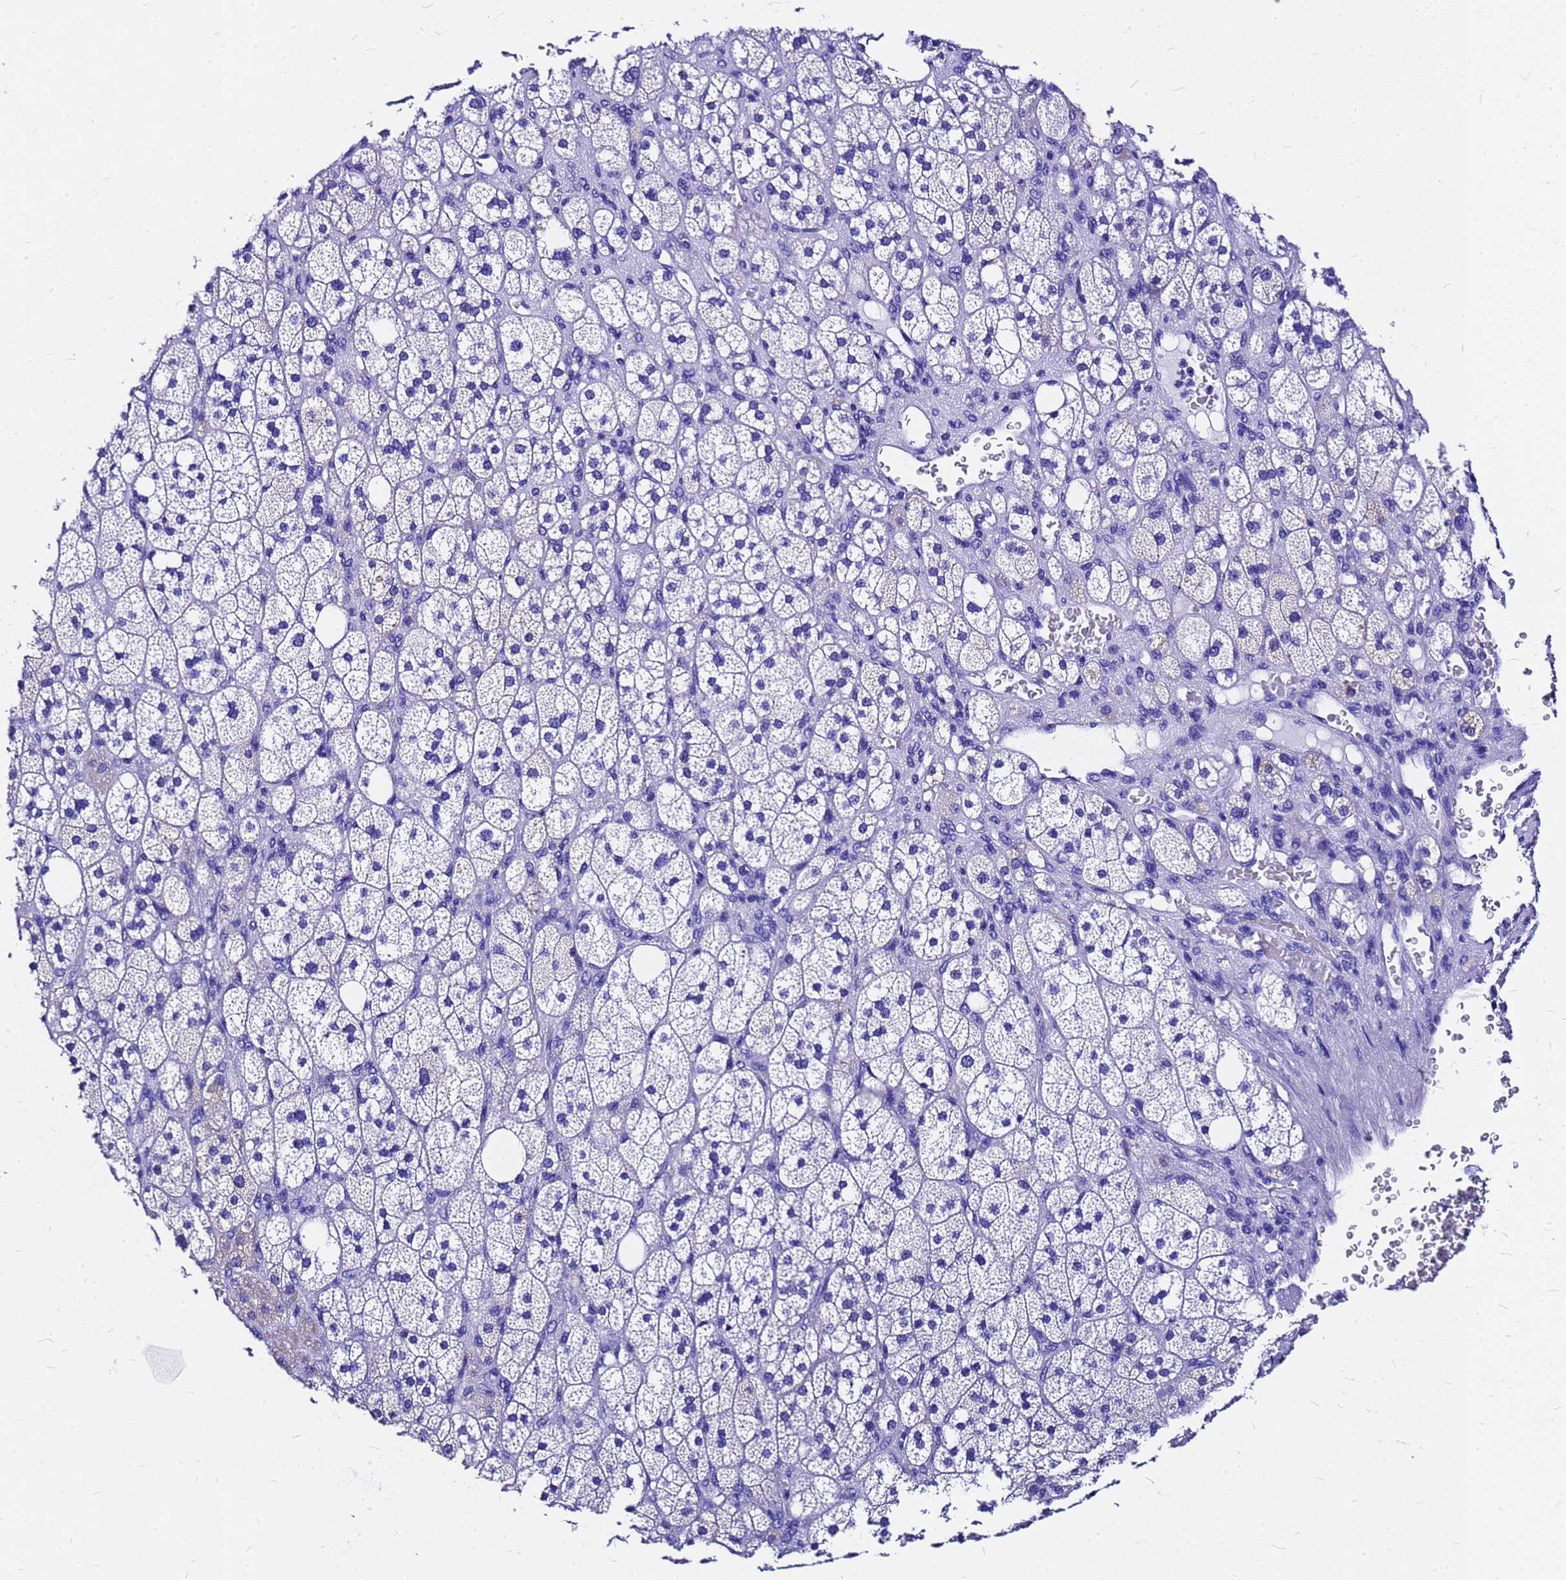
{"staining": {"intensity": "negative", "quantity": "none", "location": "none"}, "tissue": "adrenal gland", "cell_type": "Glandular cells", "image_type": "normal", "snomed": [{"axis": "morphology", "description": "Normal tissue, NOS"}, {"axis": "topography", "description": "Adrenal gland"}], "caption": "Immunohistochemistry (IHC) of benign human adrenal gland demonstrates no positivity in glandular cells. The staining was performed using DAB (3,3'-diaminobenzidine) to visualize the protein expression in brown, while the nuclei were stained in blue with hematoxylin (Magnification: 20x).", "gene": "HERC4", "patient": {"sex": "male", "age": 61}}